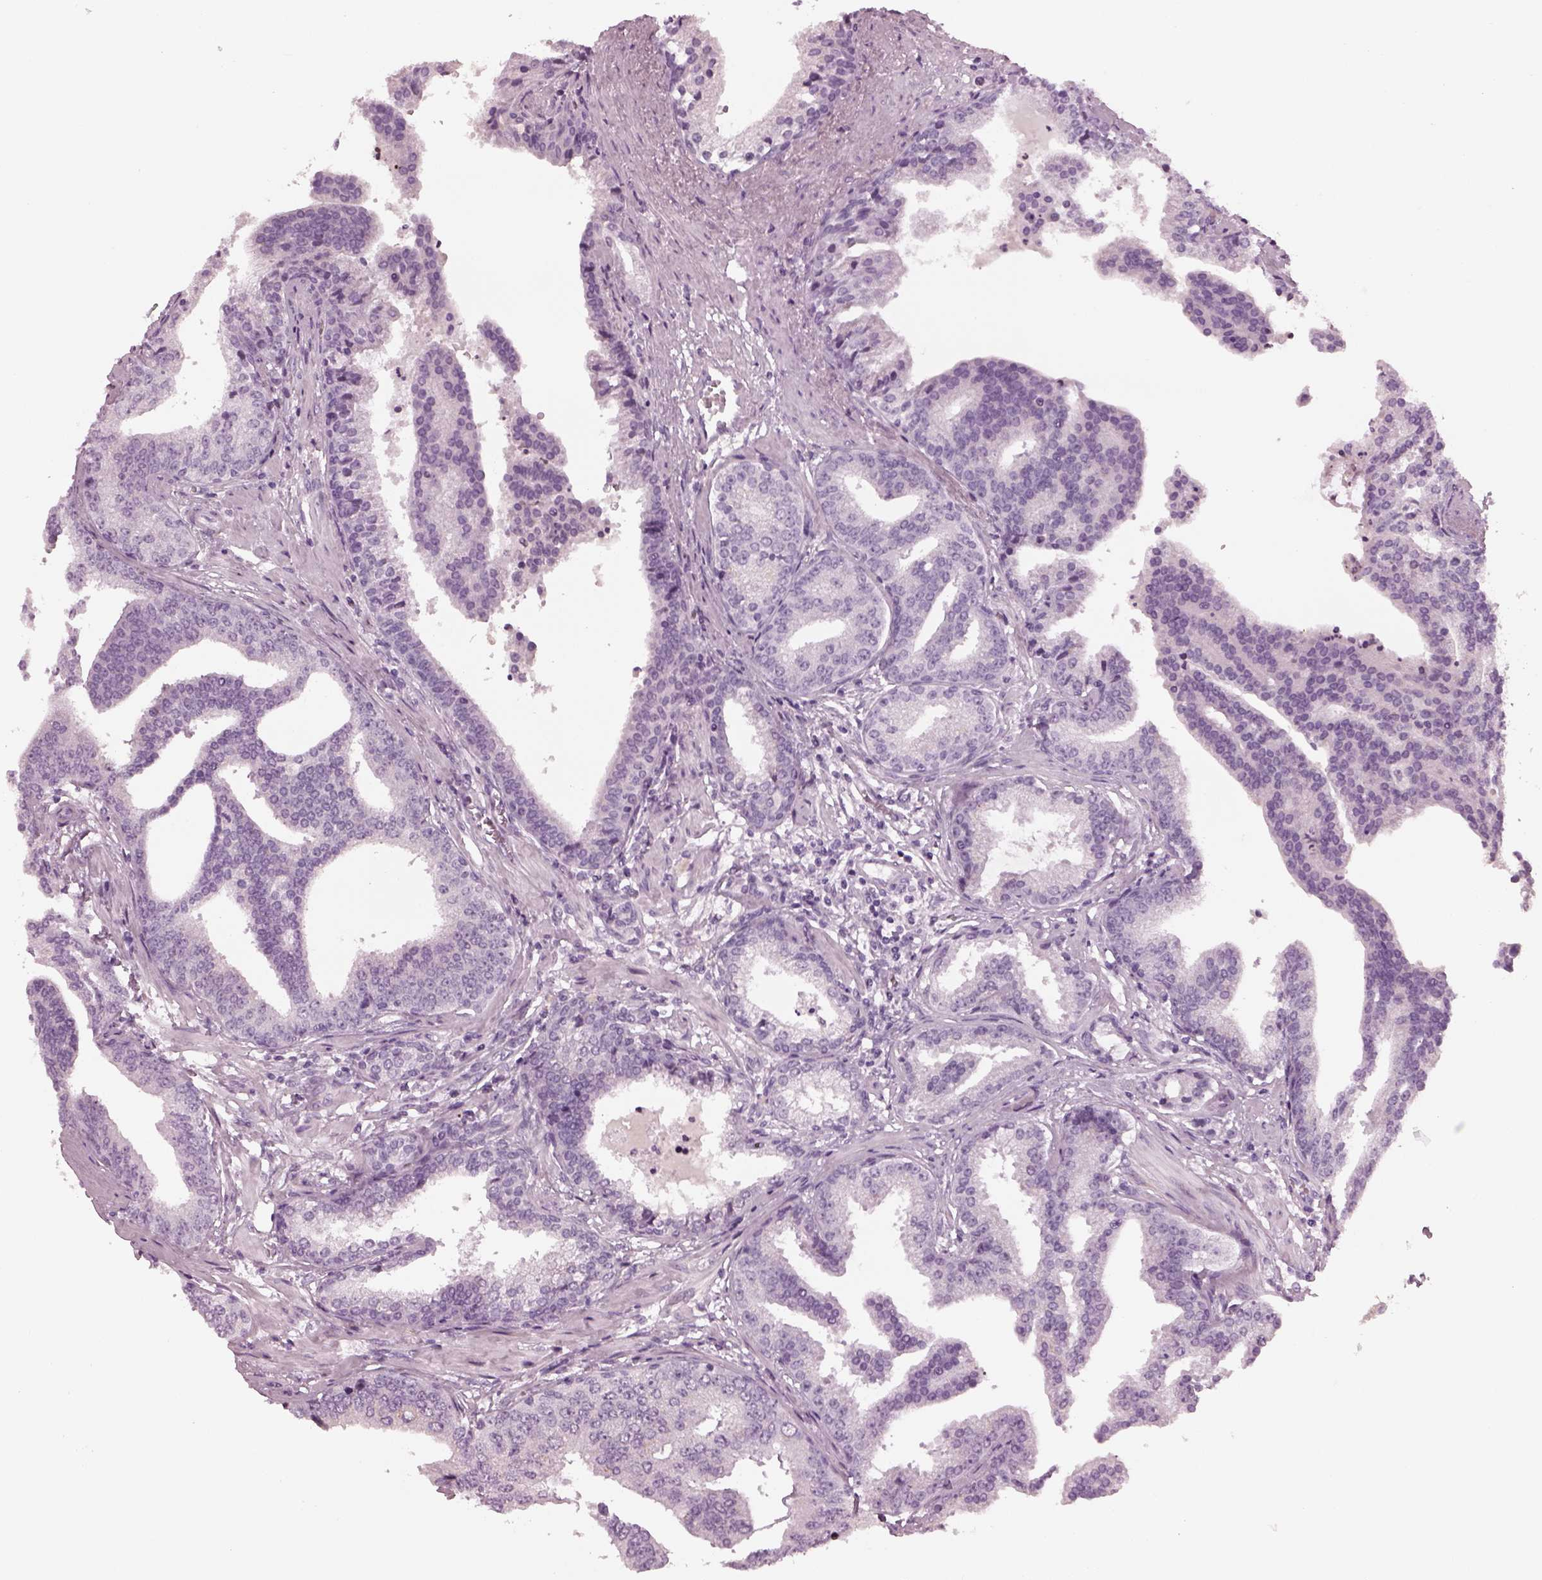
{"staining": {"intensity": "negative", "quantity": "none", "location": "none"}, "tissue": "prostate cancer", "cell_type": "Tumor cells", "image_type": "cancer", "snomed": [{"axis": "morphology", "description": "Adenocarcinoma, NOS"}, {"axis": "topography", "description": "Prostate"}], "caption": "DAB (3,3'-diaminobenzidine) immunohistochemical staining of human adenocarcinoma (prostate) demonstrates no significant staining in tumor cells.", "gene": "DPYSL5", "patient": {"sex": "male", "age": 64}}